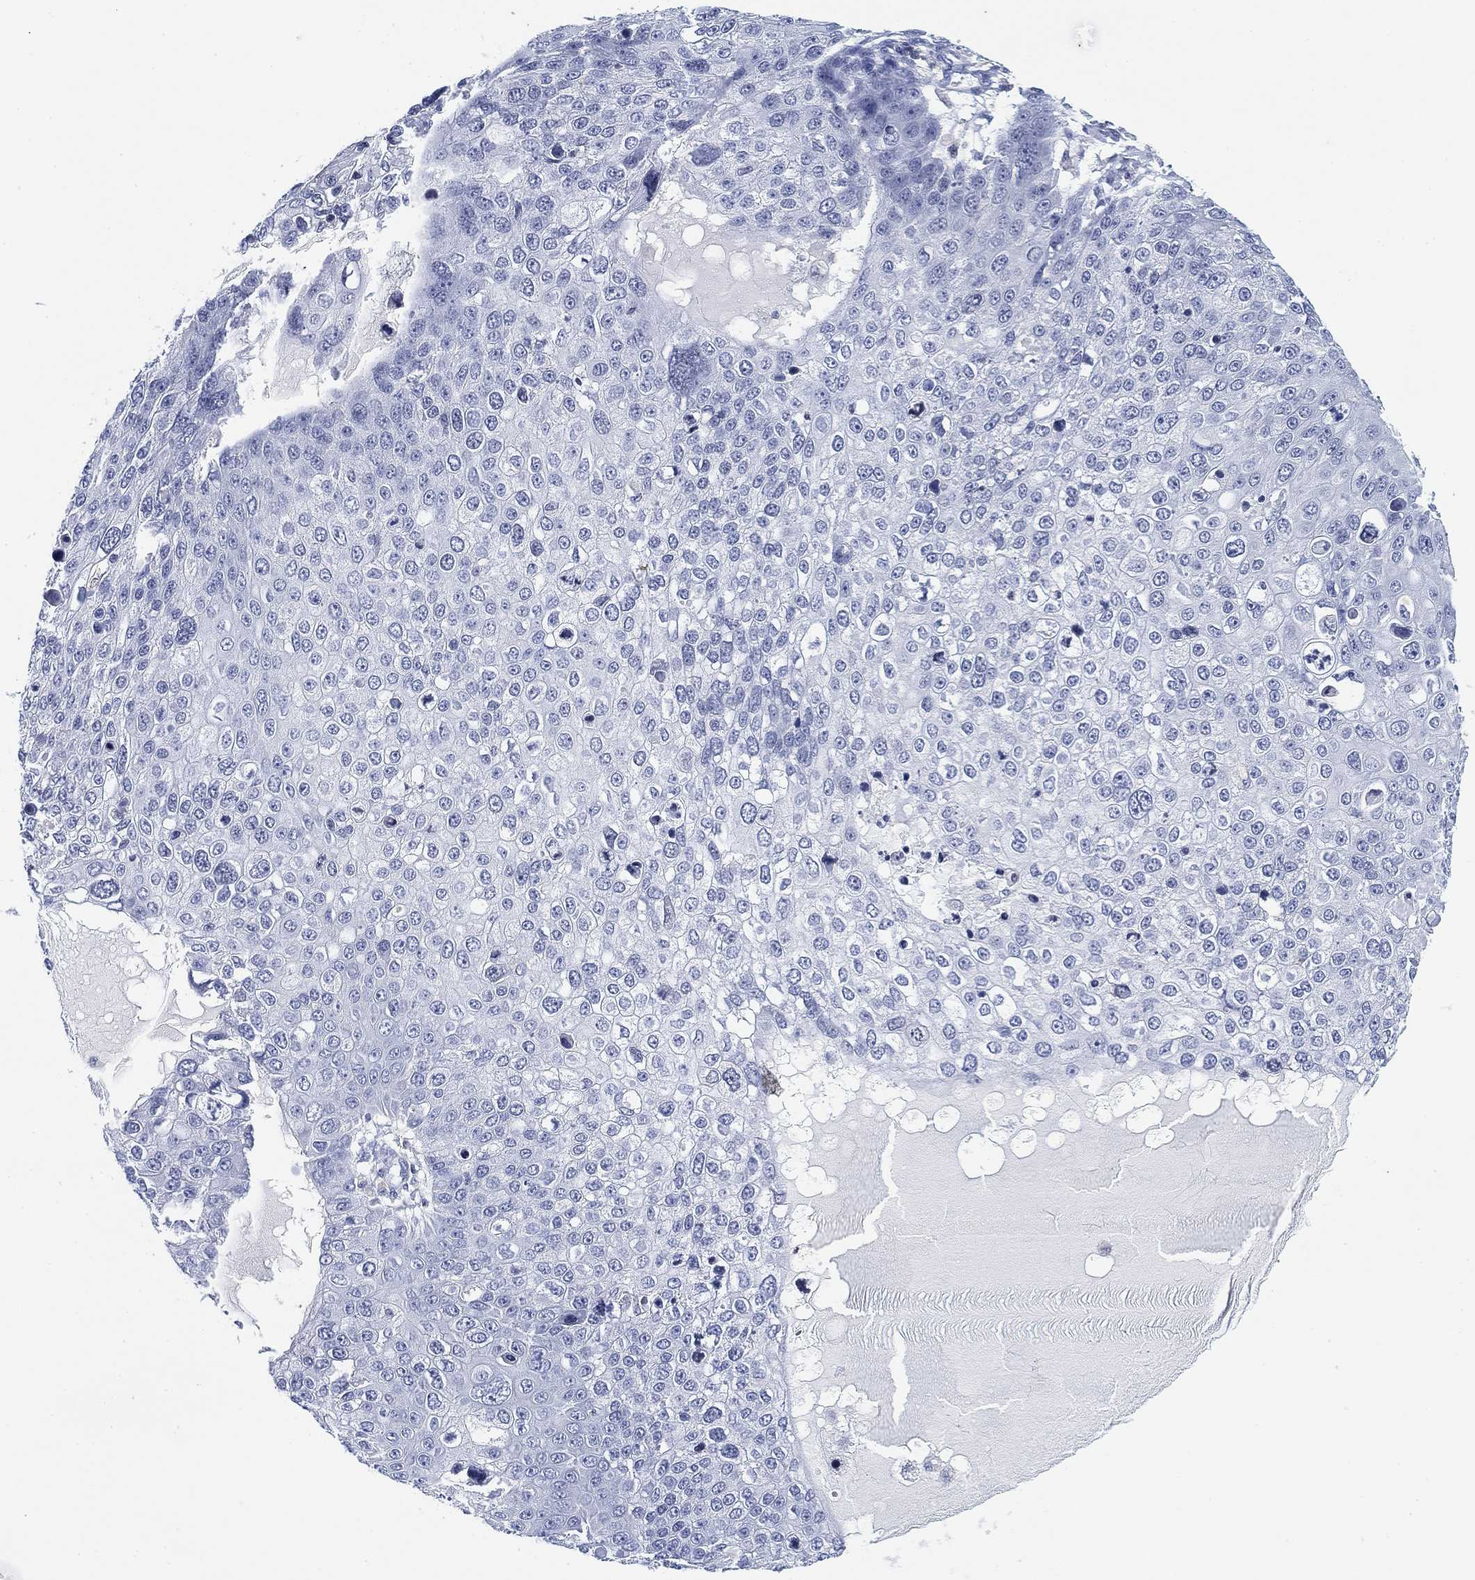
{"staining": {"intensity": "negative", "quantity": "none", "location": "none"}, "tissue": "skin cancer", "cell_type": "Tumor cells", "image_type": "cancer", "snomed": [{"axis": "morphology", "description": "Squamous cell carcinoma, NOS"}, {"axis": "topography", "description": "Skin"}], "caption": "Protein analysis of skin cancer (squamous cell carcinoma) demonstrates no significant expression in tumor cells.", "gene": "FYB1", "patient": {"sex": "male", "age": 71}}